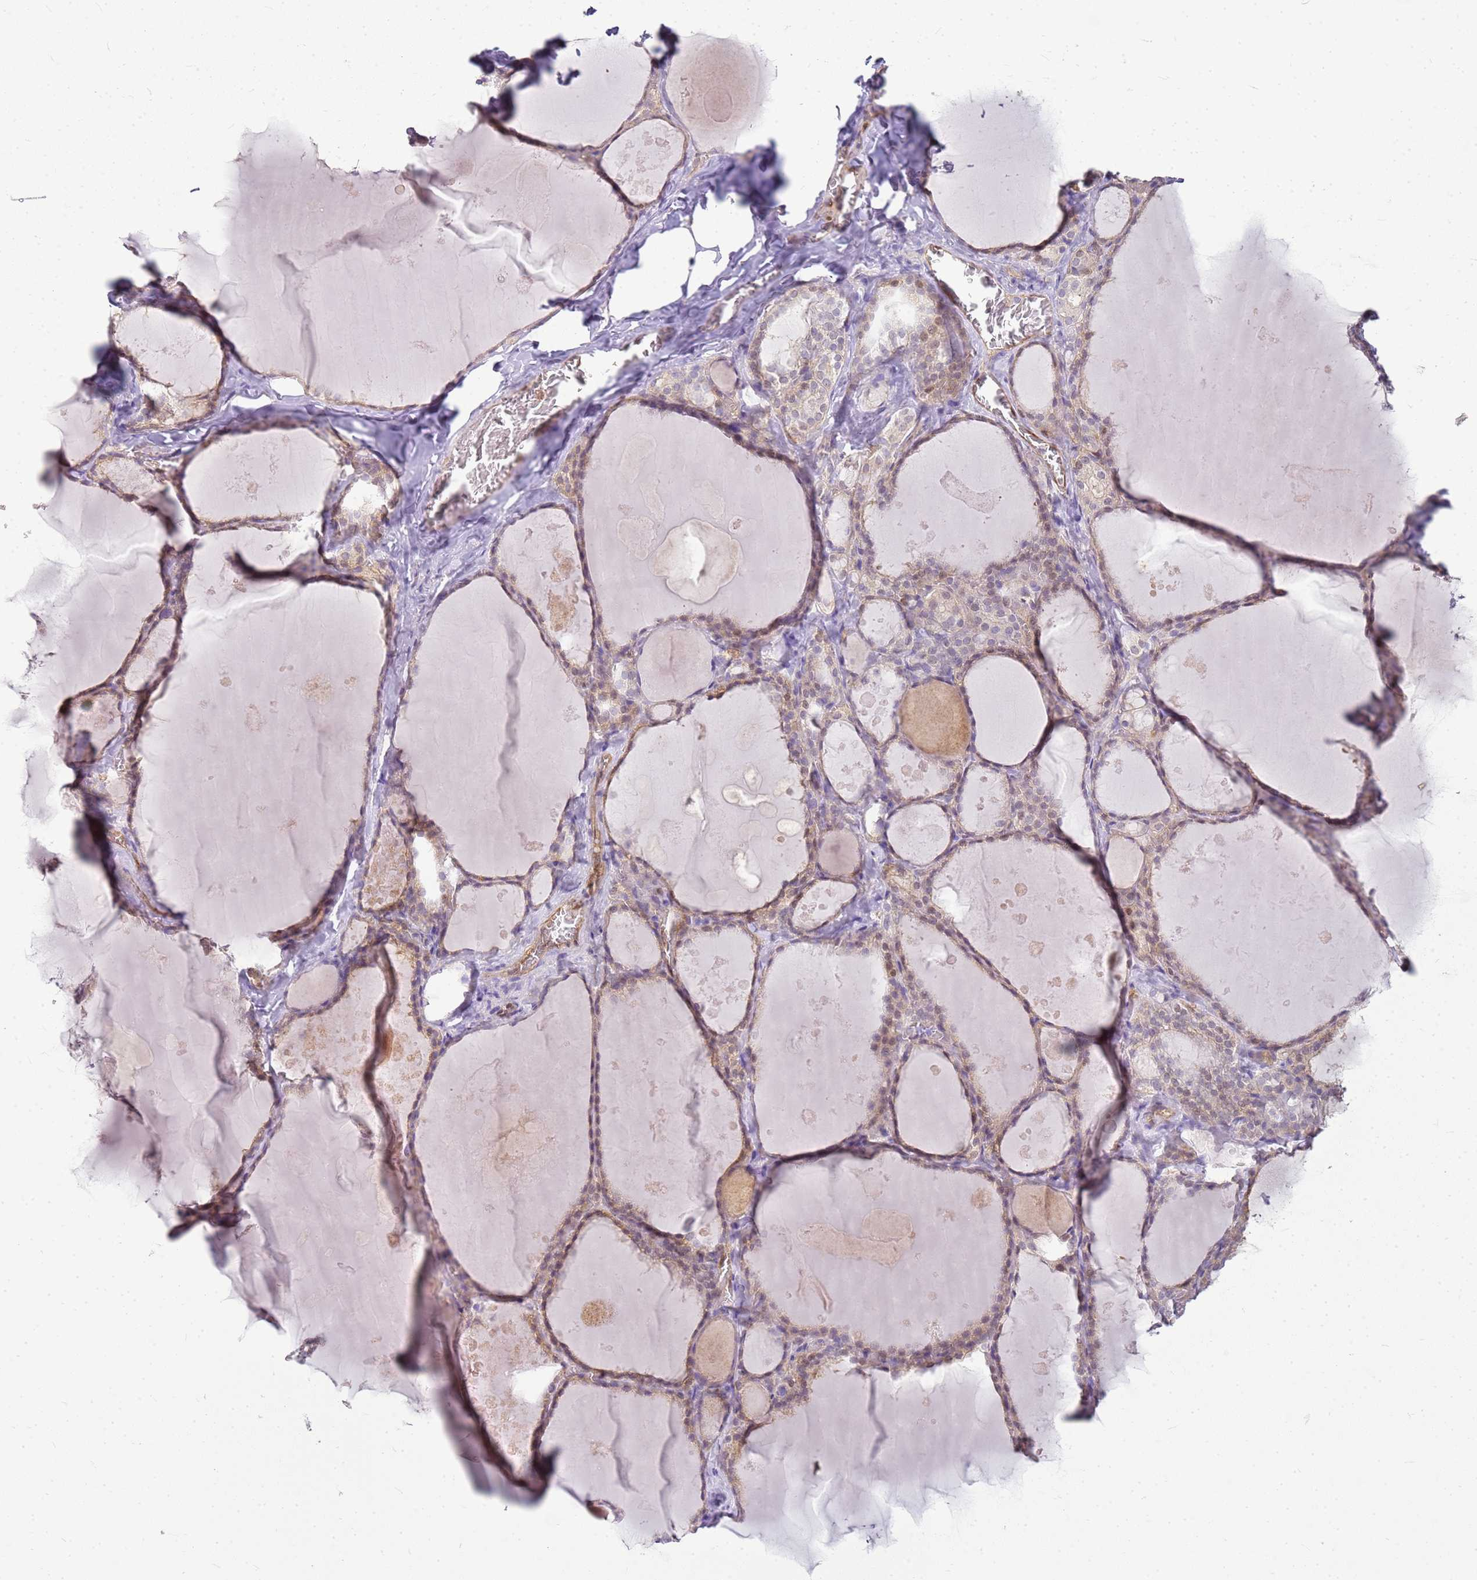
{"staining": {"intensity": "weak", "quantity": "25%-75%", "location": "cytoplasmic/membranous,nuclear"}, "tissue": "thyroid gland", "cell_type": "Glandular cells", "image_type": "normal", "snomed": [{"axis": "morphology", "description": "Normal tissue, NOS"}, {"axis": "topography", "description": "Thyroid gland"}], "caption": "Weak cytoplasmic/membranous,nuclear positivity is identified in about 25%-75% of glandular cells in benign thyroid gland. The staining was performed using DAB (3,3'-diaminobenzidine) to visualize the protein expression in brown, while the nuclei were stained in blue with hematoxylin (Magnification: 20x).", "gene": "SULT1E1", "patient": {"sex": "male", "age": 56}}